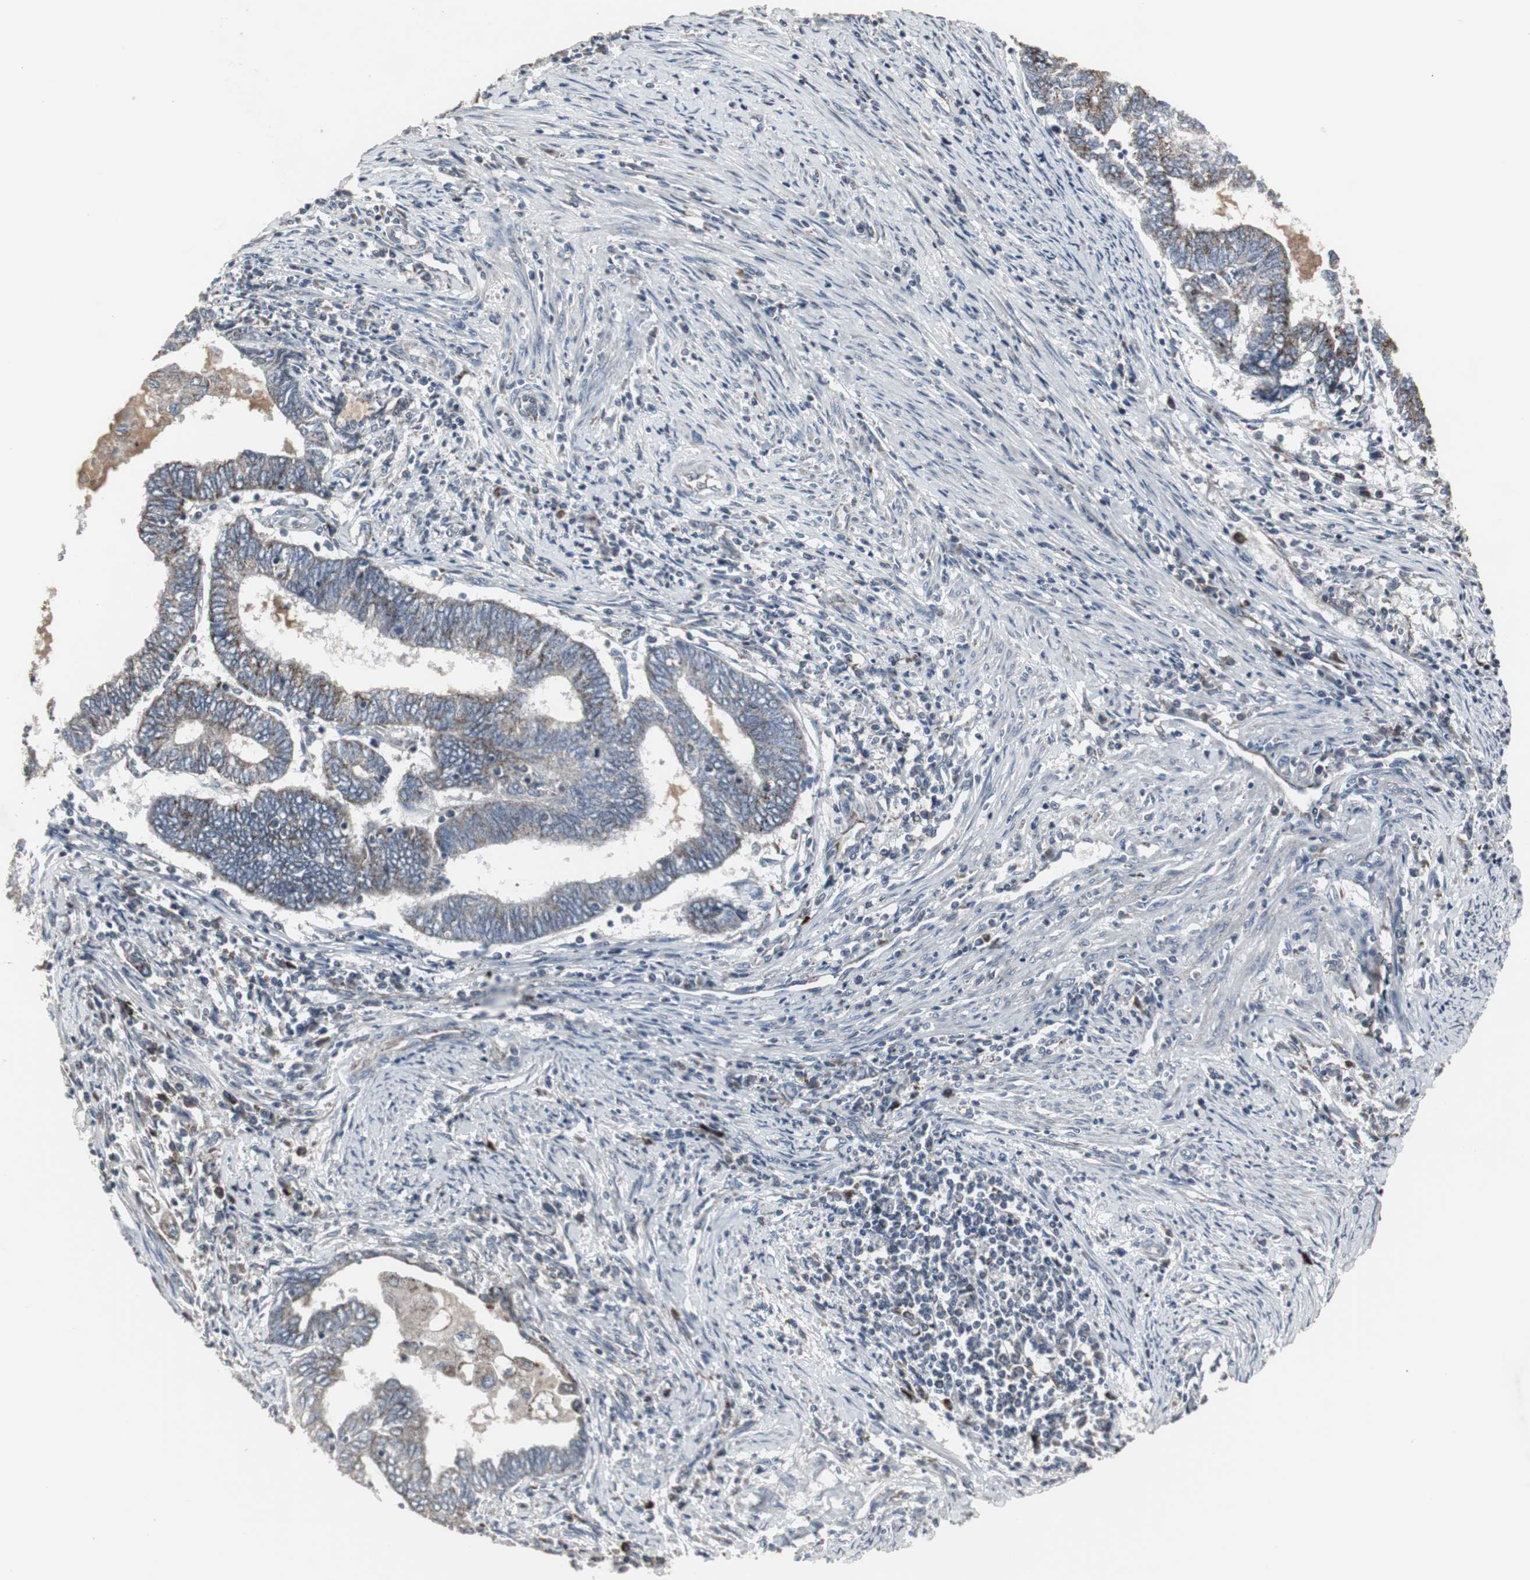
{"staining": {"intensity": "weak", "quantity": ">75%", "location": "cytoplasmic/membranous"}, "tissue": "endometrial cancer", "cell_type": "Tumor cells", "image_type": "cancer", "snomed": [{"axis": "morphology", "description": "Adenocarcinoma, NOS"}, {"axis": "topography", "description": "Uterus"}, {"axis": "topography", "description": "Endometrium"}], "caption": "Tumor cells show low levels of weak cytoplasmic/membranous staining in approximately >75% of cells in human adenocarcinoma (endometrial).", "gene": "ACAA1", "patient": {"sex": "female", "age": 70}}